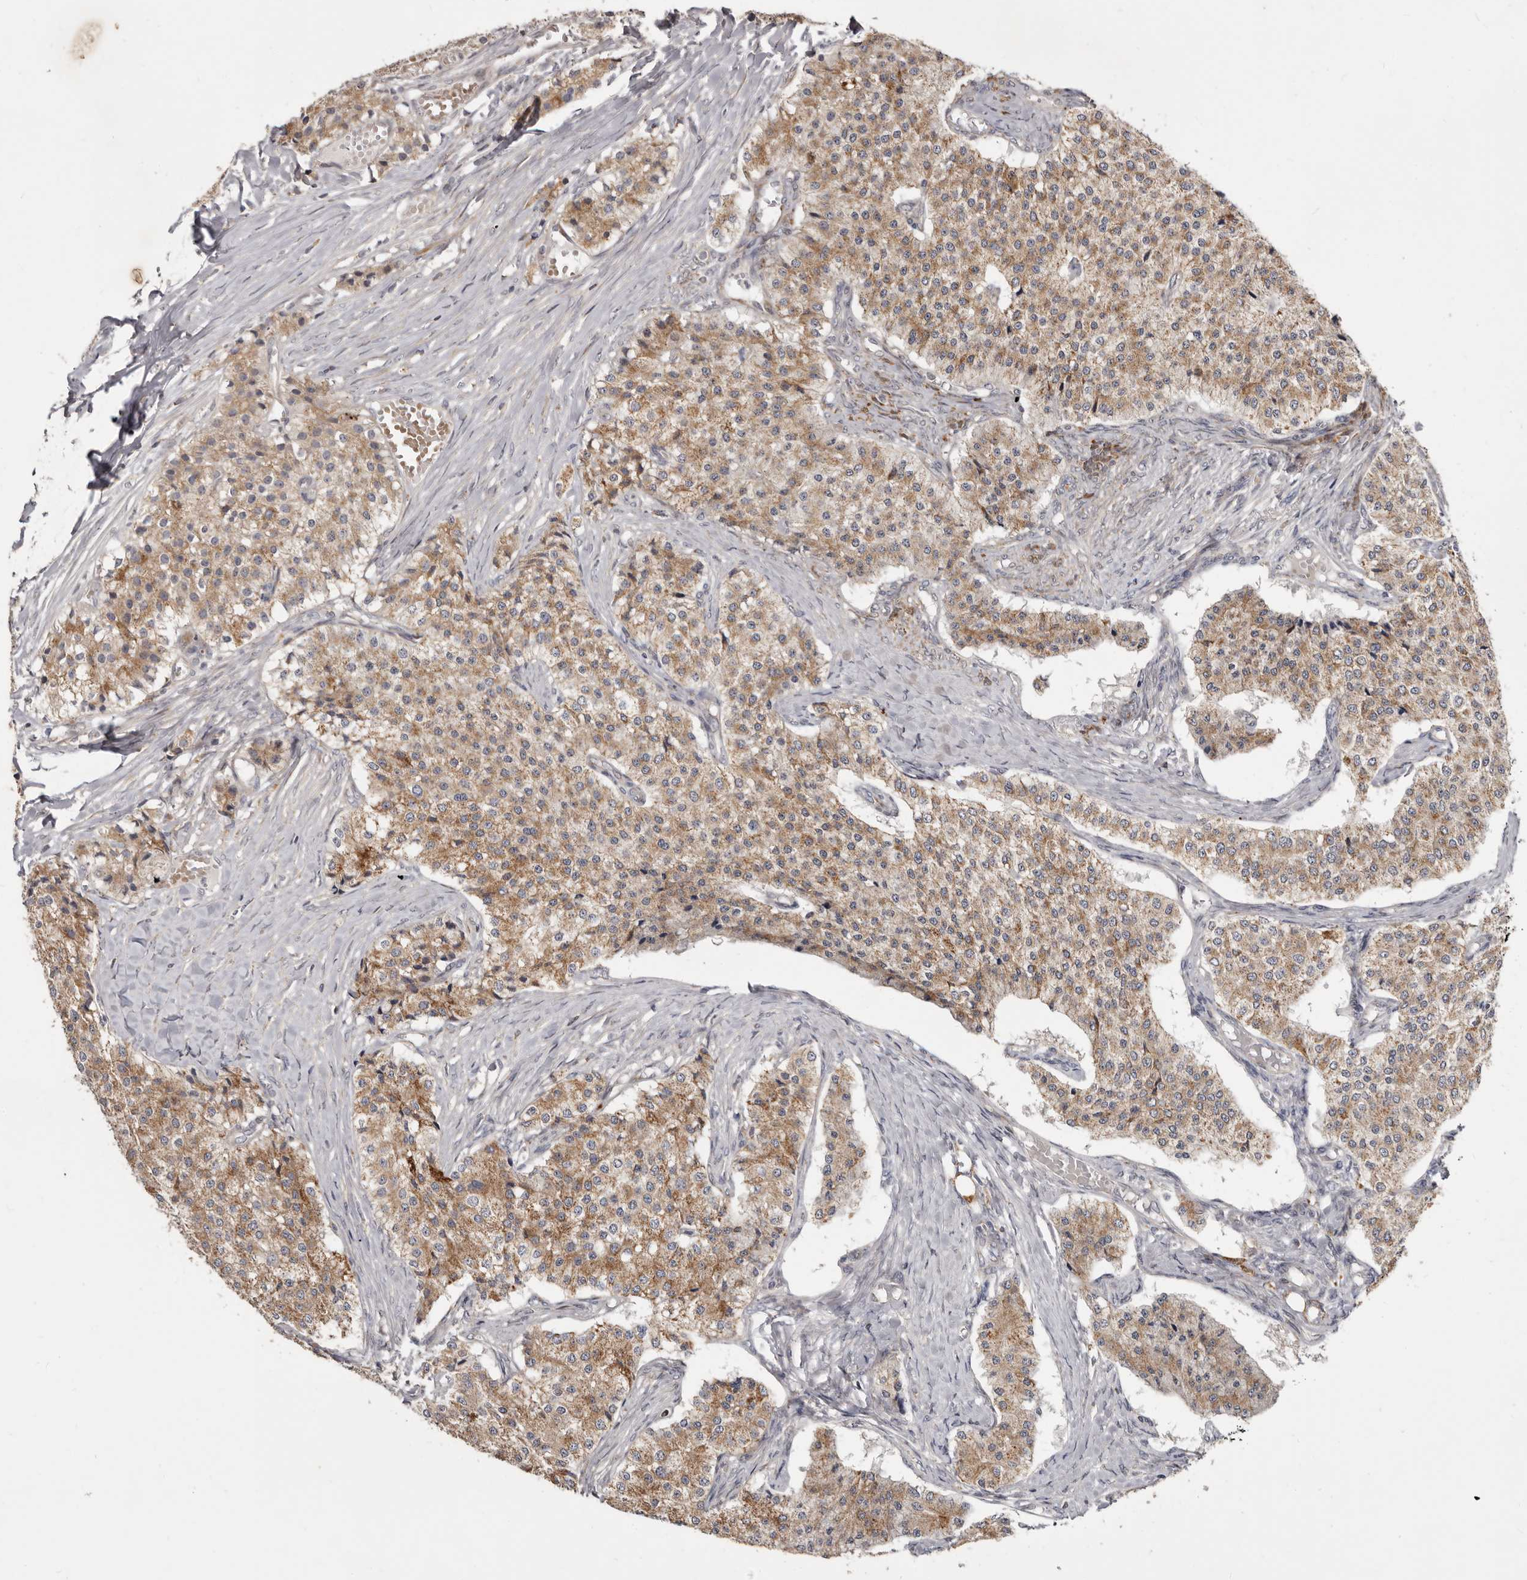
{"staining": {"intensity": "moderate", "quantity": ">75%", "location": "cytoplasmic/membranous"}, "tissue": "carcinoid", "cell_type": "Tumor cells", "image_type": "cancer", "snomed": [{"axis": "morphology", "description": "Carcinoid, malignant, NOS"}, {"axis": "topography", "description": "Colon"}], "caption": "Human carcinoid (malignant) stained with a brown dye exhibits moderate cytoplasmic/membranous positive expression in about >75% of tumor cells.", "gene": "SMC4", "patient": {"sex": "female", "age": 52}}